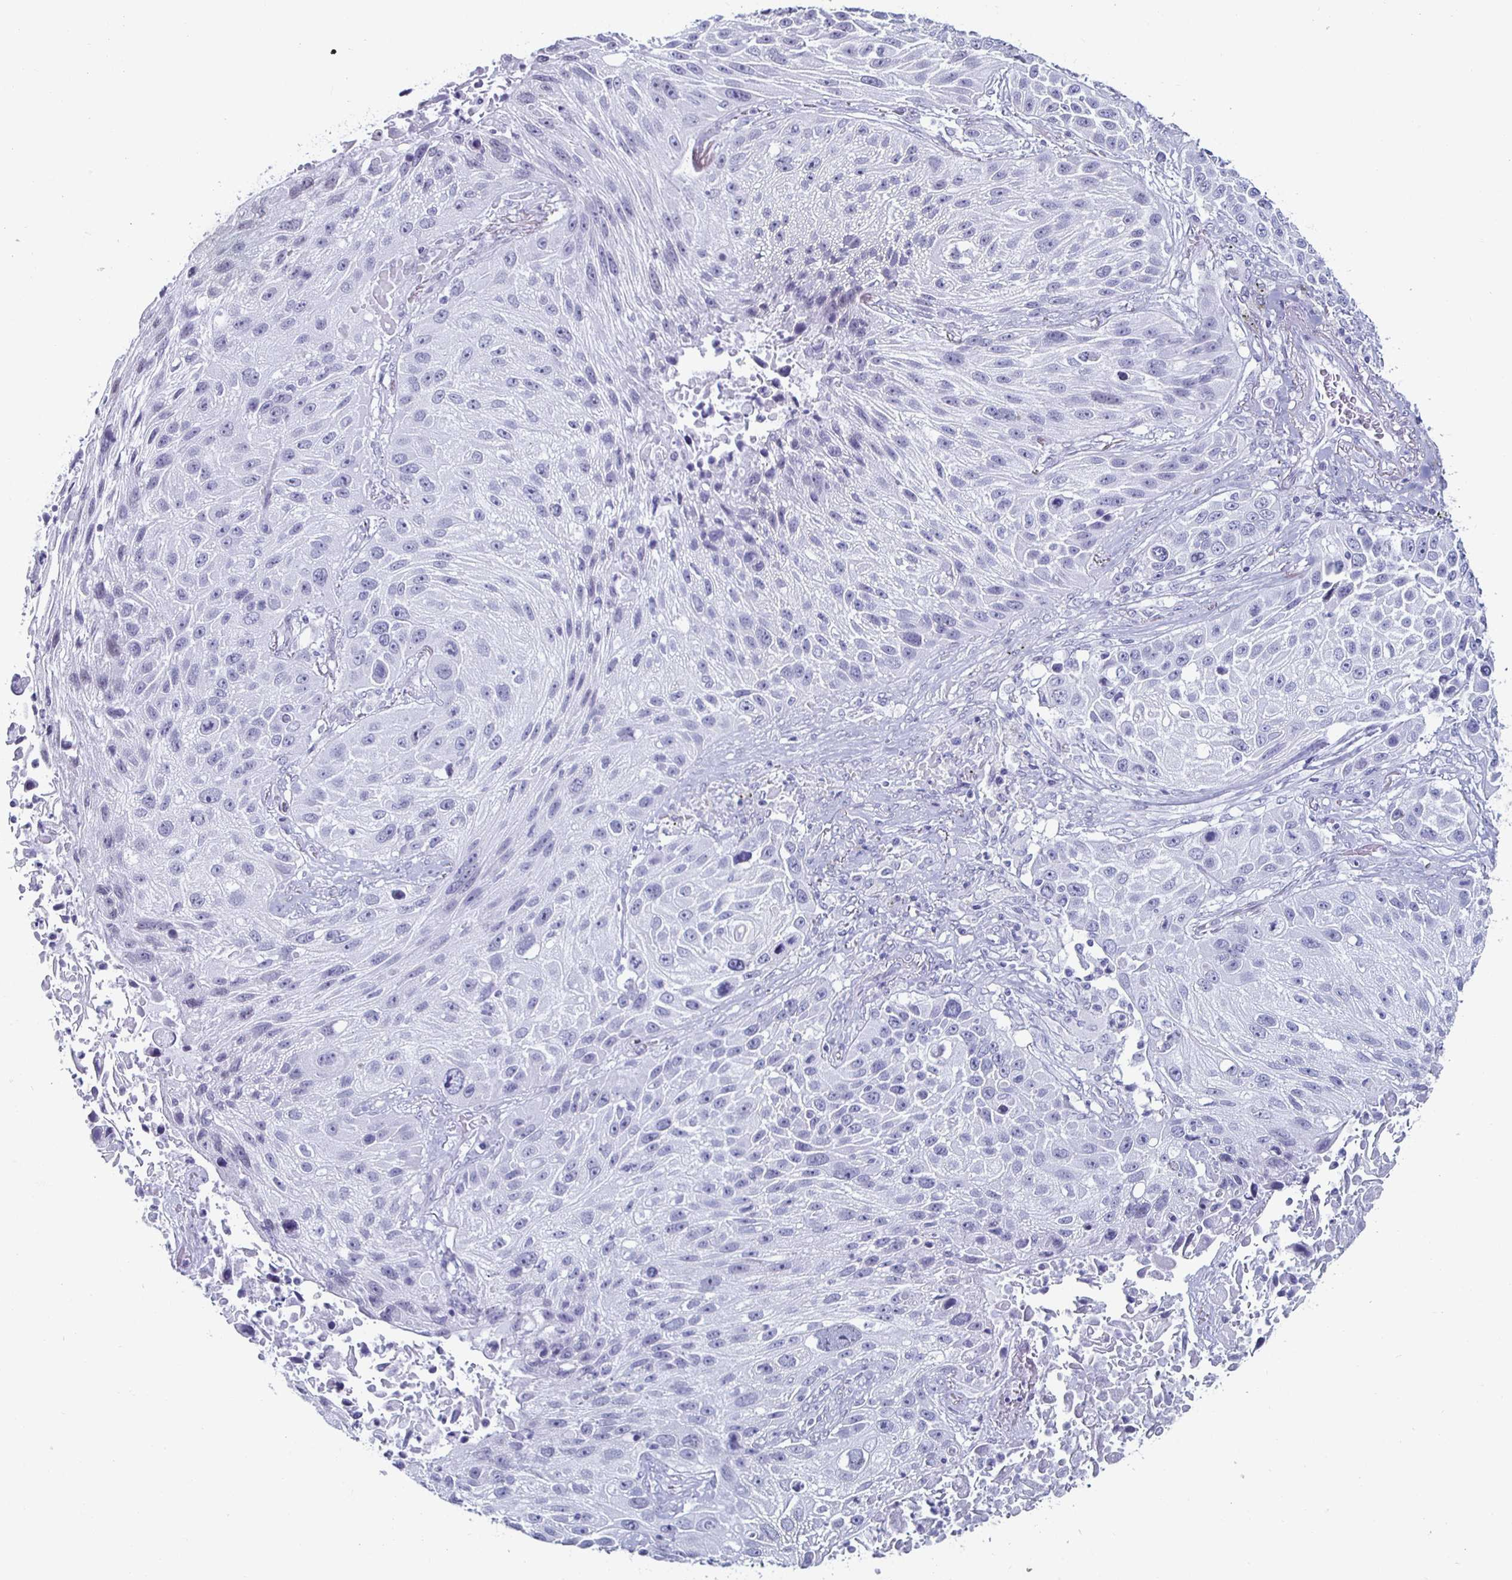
{"staining": {"intensity": "negative", "quantity": "none", "location": "none"}, "tissue": "lung cancer", "cell_type": "Tumor cells", "image_type": "cancer", "snomed": [{"axis": "morphology", "description": "Normal morphology"}, {"axis": "morphology", "description": "Squamous cell carcinoma, NOS"}, {"axis": "topography", "description": "Lymph node"}, {"axis": "topography", "description": "Lung"}], "caption": "Micrograph shows no significant protein staining in tumor cells of lung squamous cell carcinoma.", "gene": "KRT4", "patient": {"sex": "male", "age": 67}}